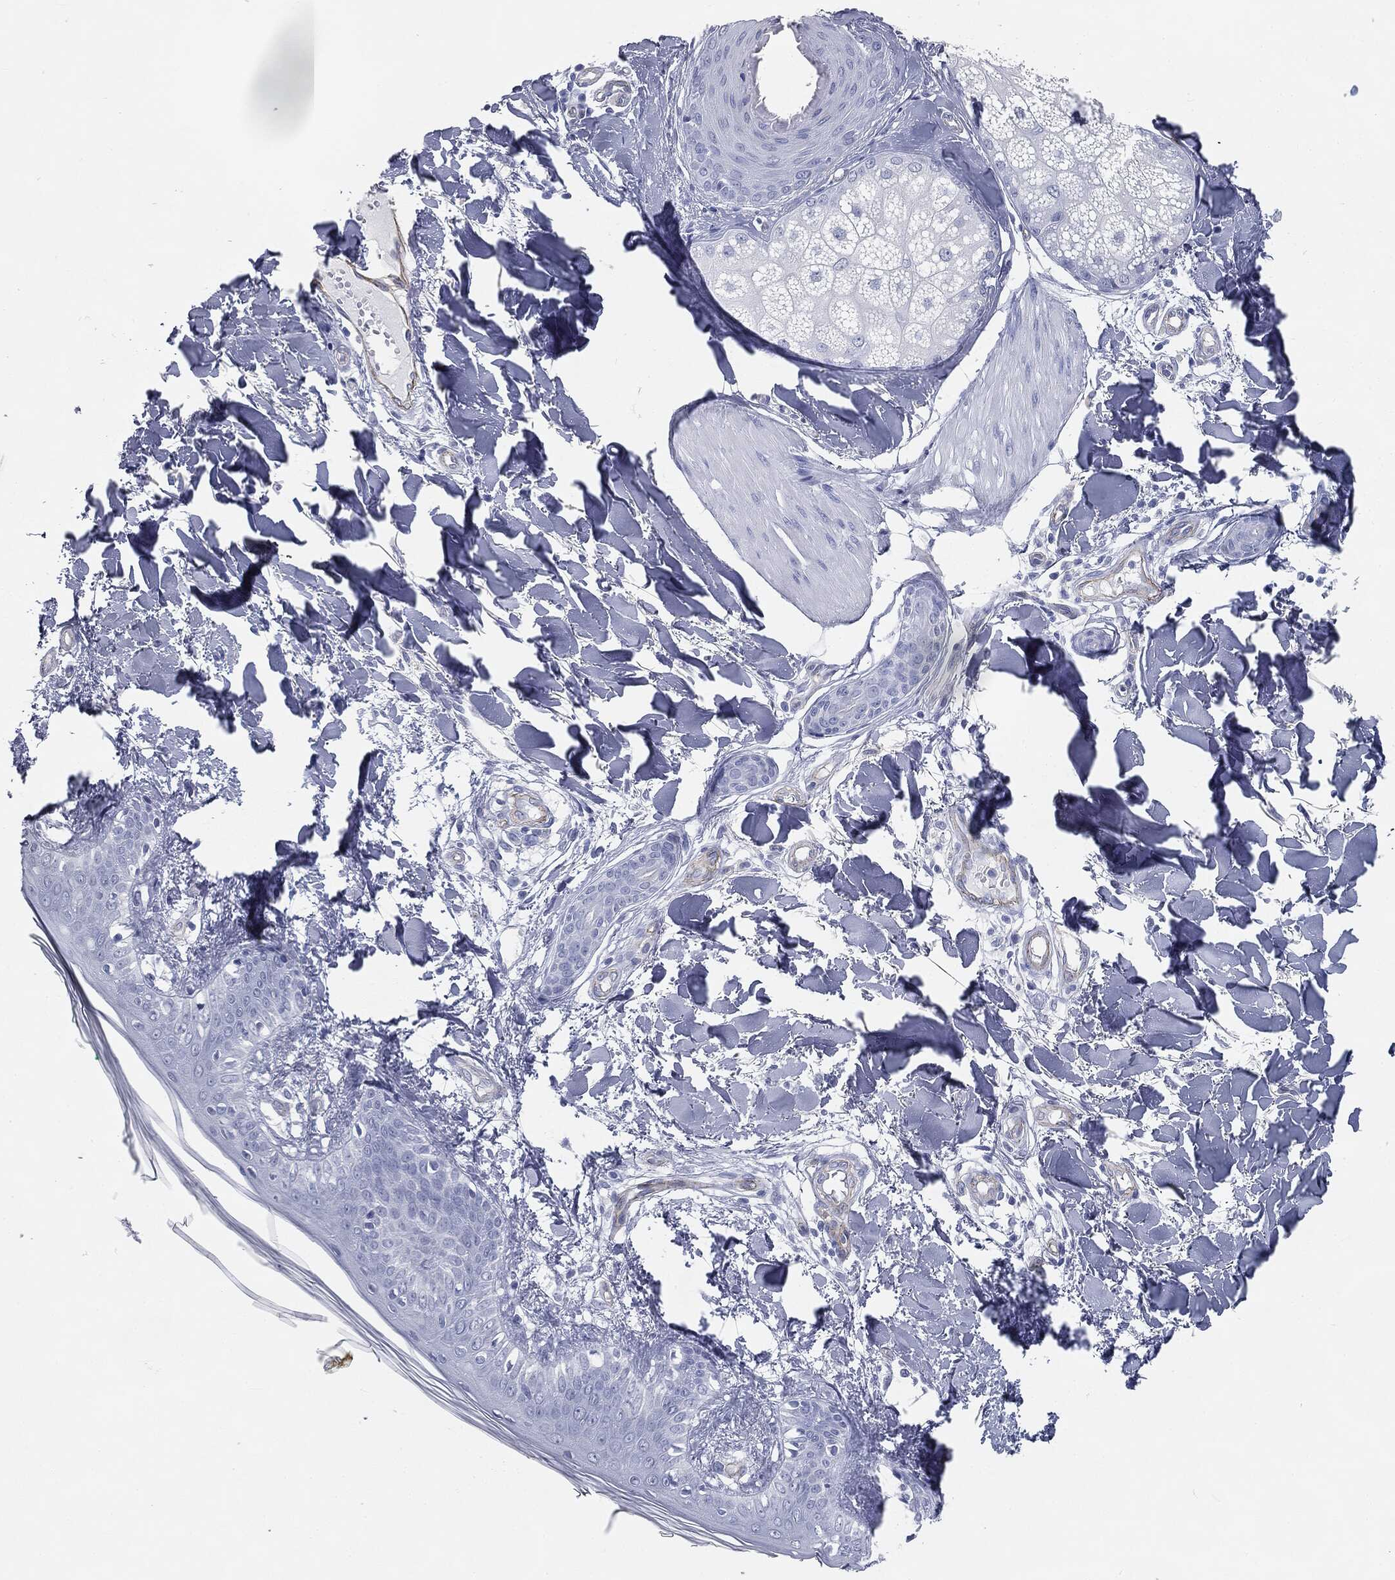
{"staining": {"intensity": "negative", "quantity": "none", "location": "none"}, "tissue": "skin", "cell_type": "Fibroblasts", "image_type": "normal", "snomed": [{"axis": "morphology", "description": "Normal tissue, NOS"}, {"axis": "morphology", "description": "Malignant melanoma, NOS"}, {"axis": "topography", "description": "Skin"}], "caption": "IHC histopathology image of benign human skin stained for a protein (brown), which reveals no staining in fibroblasts.", "gene": "MUC5AC", "patient": {"sex": "female", "age": 34}}